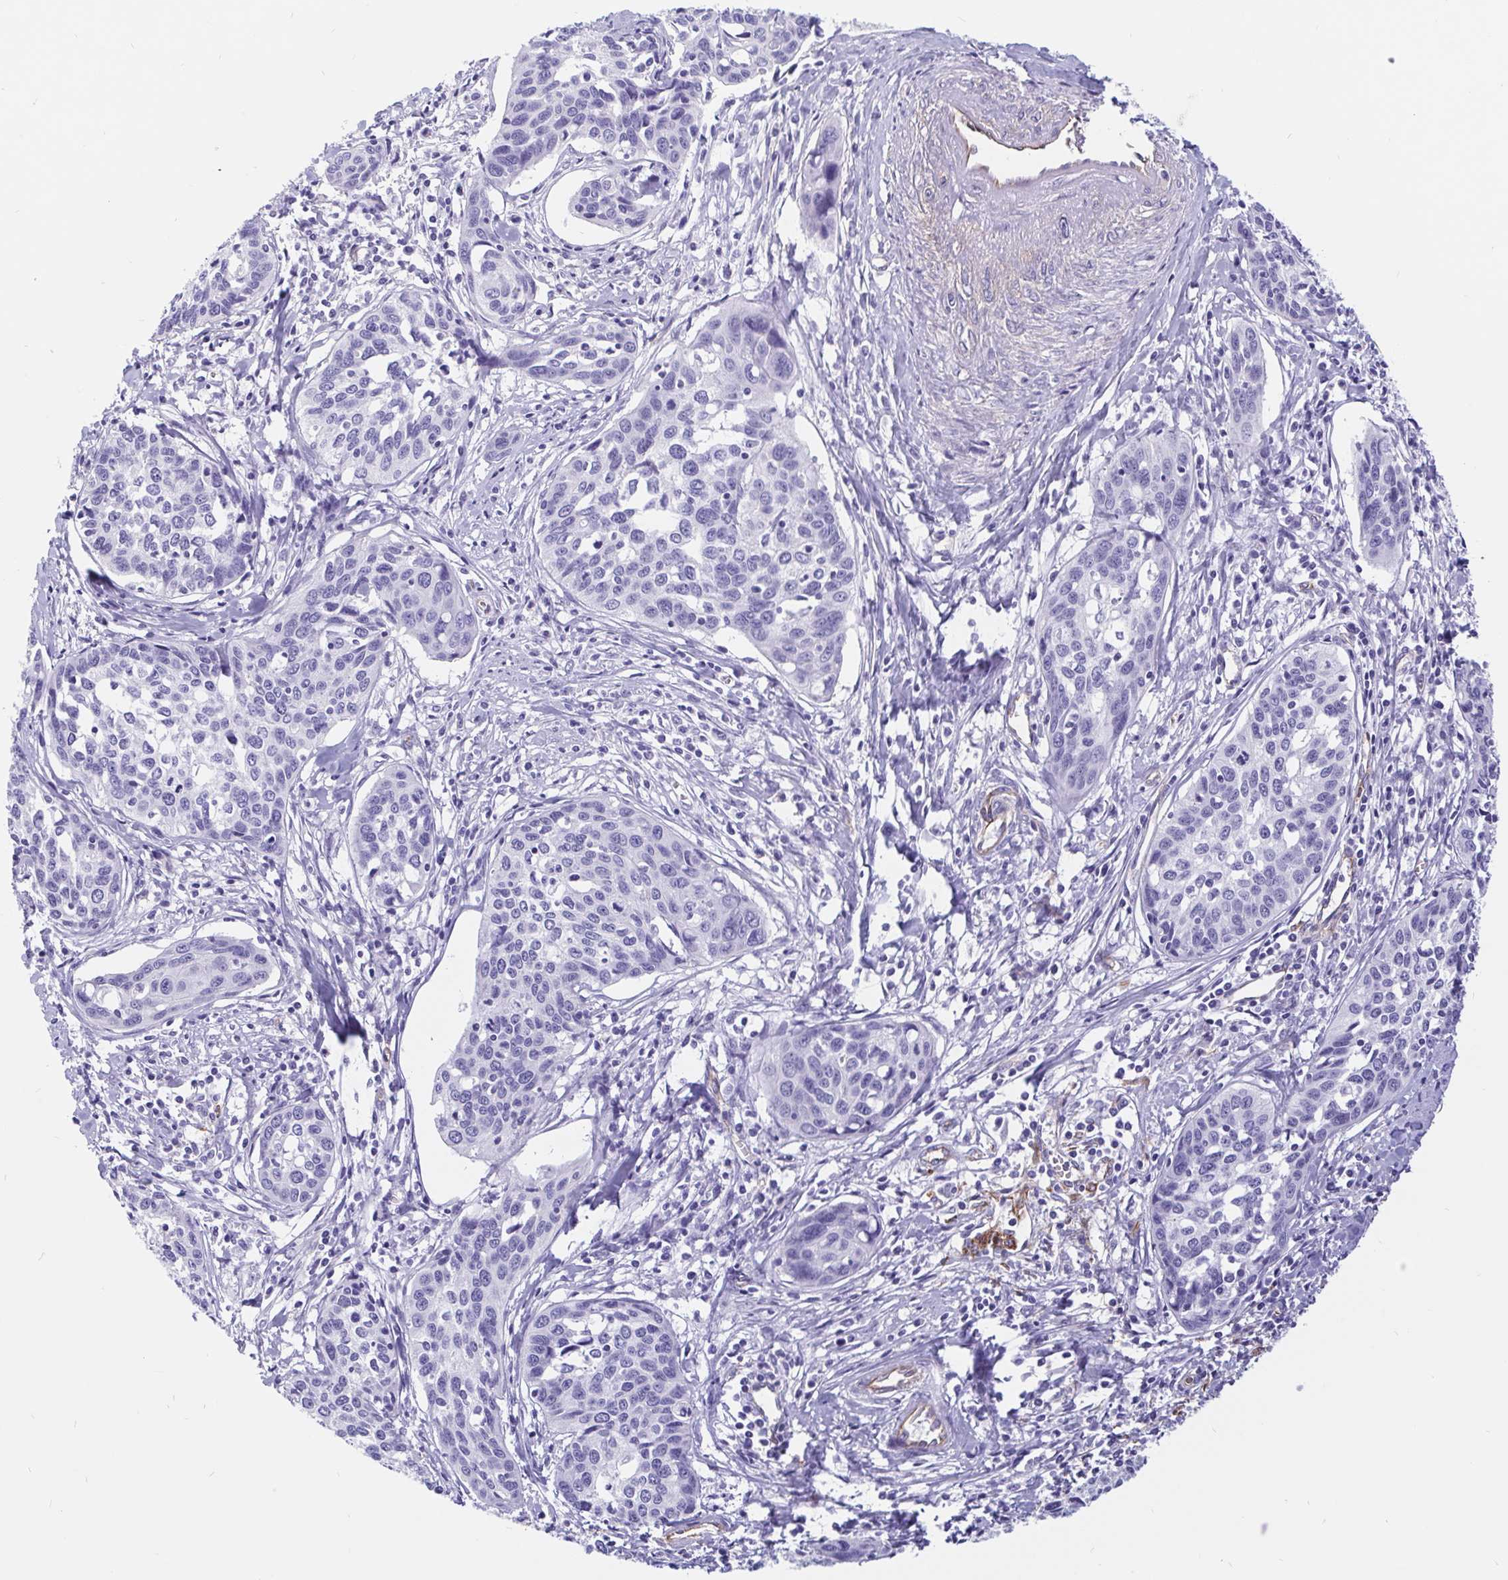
{"staining": {"intensity": "negative", "quantity": "none", "location": "none"}, "tissue": "cervical cancer", "cell_type": "Tumor cells", "image_type": "cancer", "snomed": [{"axis": "morphology", "description": "Squamous cell carcinoma, NOS"}, {"axis": "topography", "description": "Cervix"}], "caption": "Cervical cancer (squamous cell carcinoma) was stained to show a protein in brown. There is no significant staining in tumor cells.", "gene": "LIMCH1", "patient": {"sex": "female", "age": 31}}